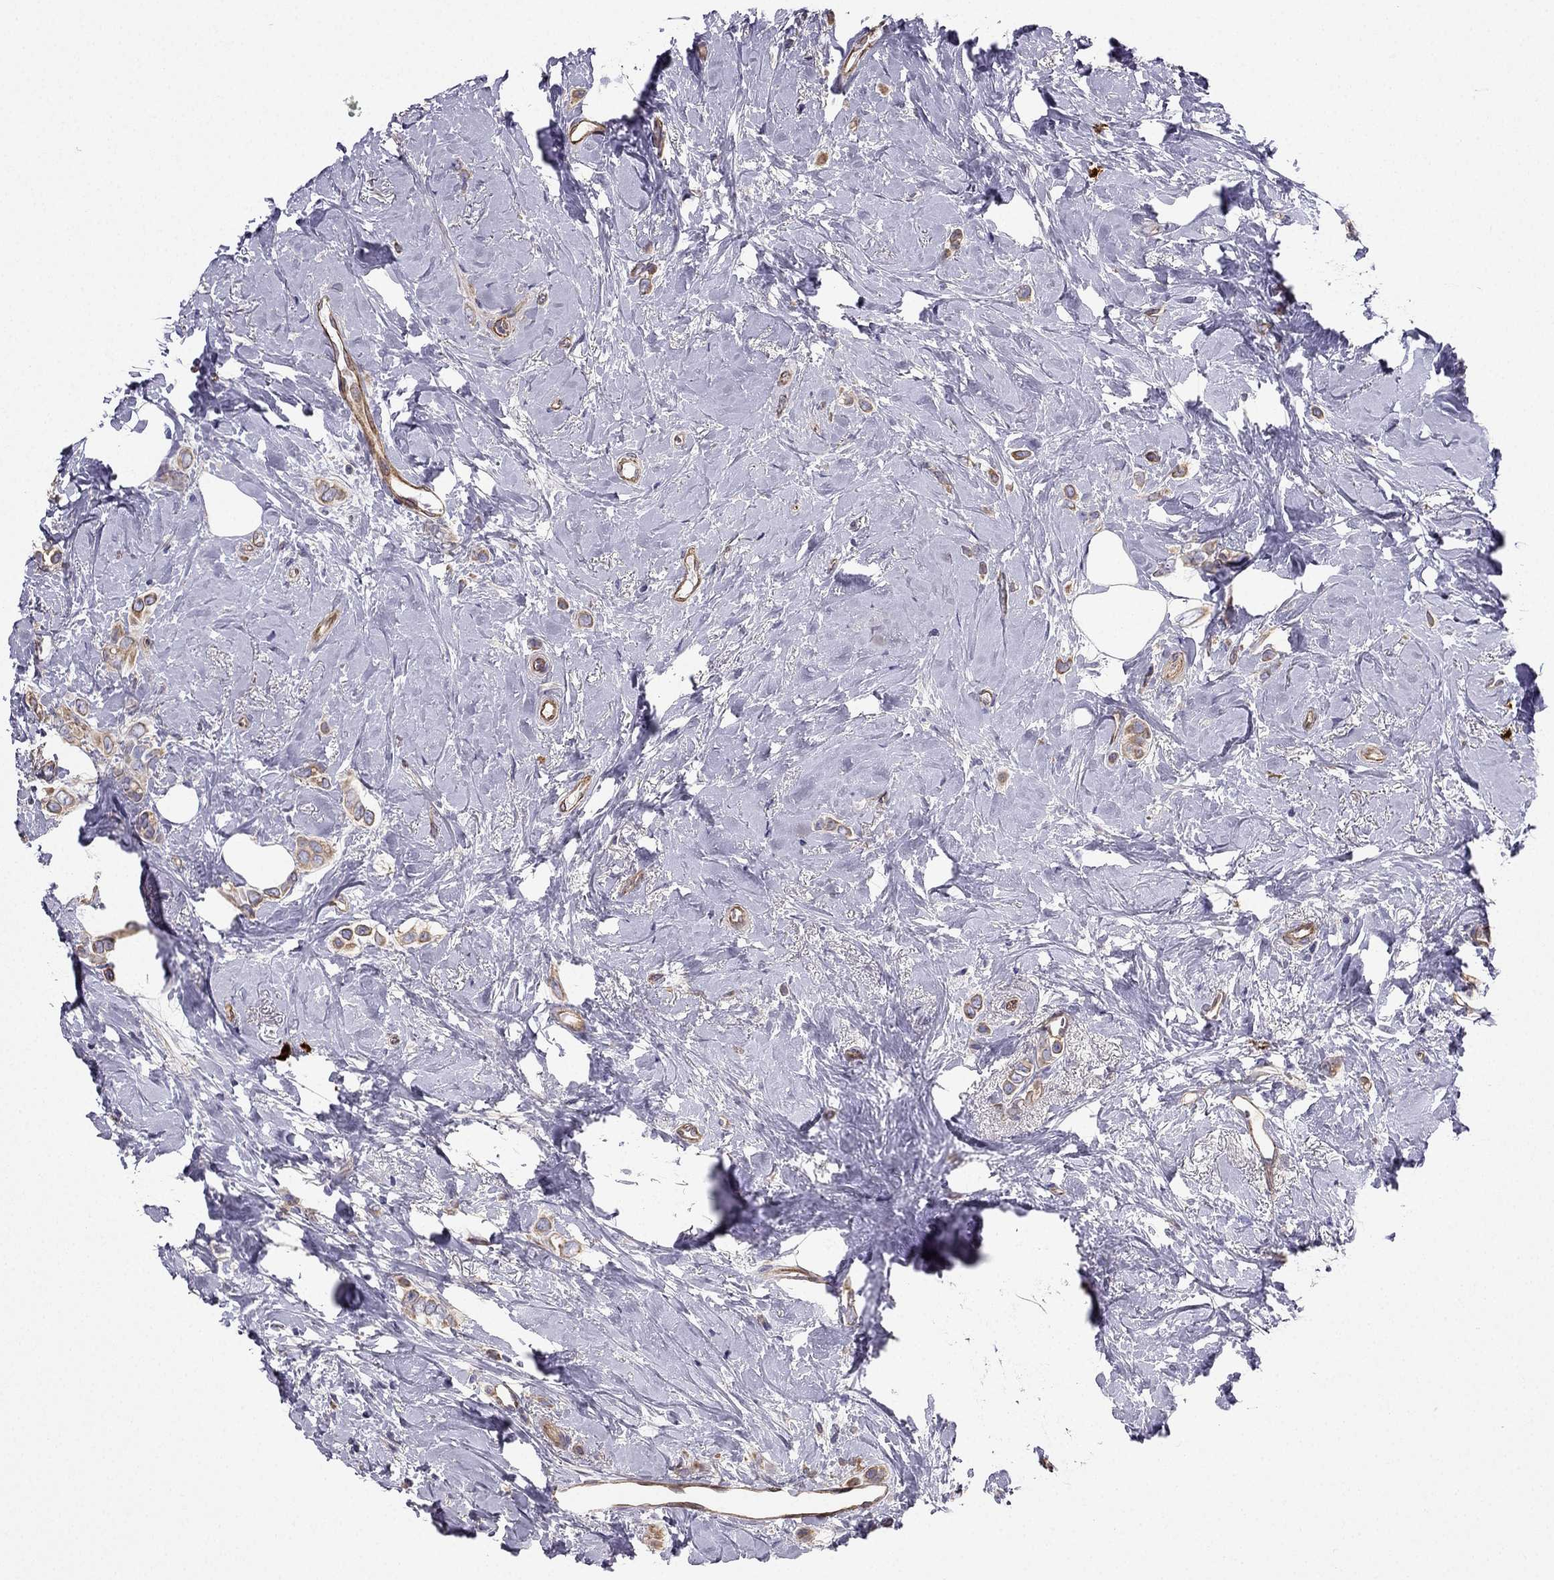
{"staining": {"intensity": "moderate", "quantity": "25%-75%", "location": "cytoplasmic/membranous"}, "tissue": "breast cancer", "cell_type": "Tumor cells", "image_type": "cancer", "snomed": [{"axis": "morphology", "description": "Lobular carcinoma"}, {"axis": "topography", "description": "Breast"}], "caption": "IHC of human breast cancer (lobular carcinoma) shows medium levels of moderate cytoplasmic/membranous staining in about 25%-75% of tumor cells.", "gene": "ENOX1", "patient": {"sex": "female", "age": 66}}